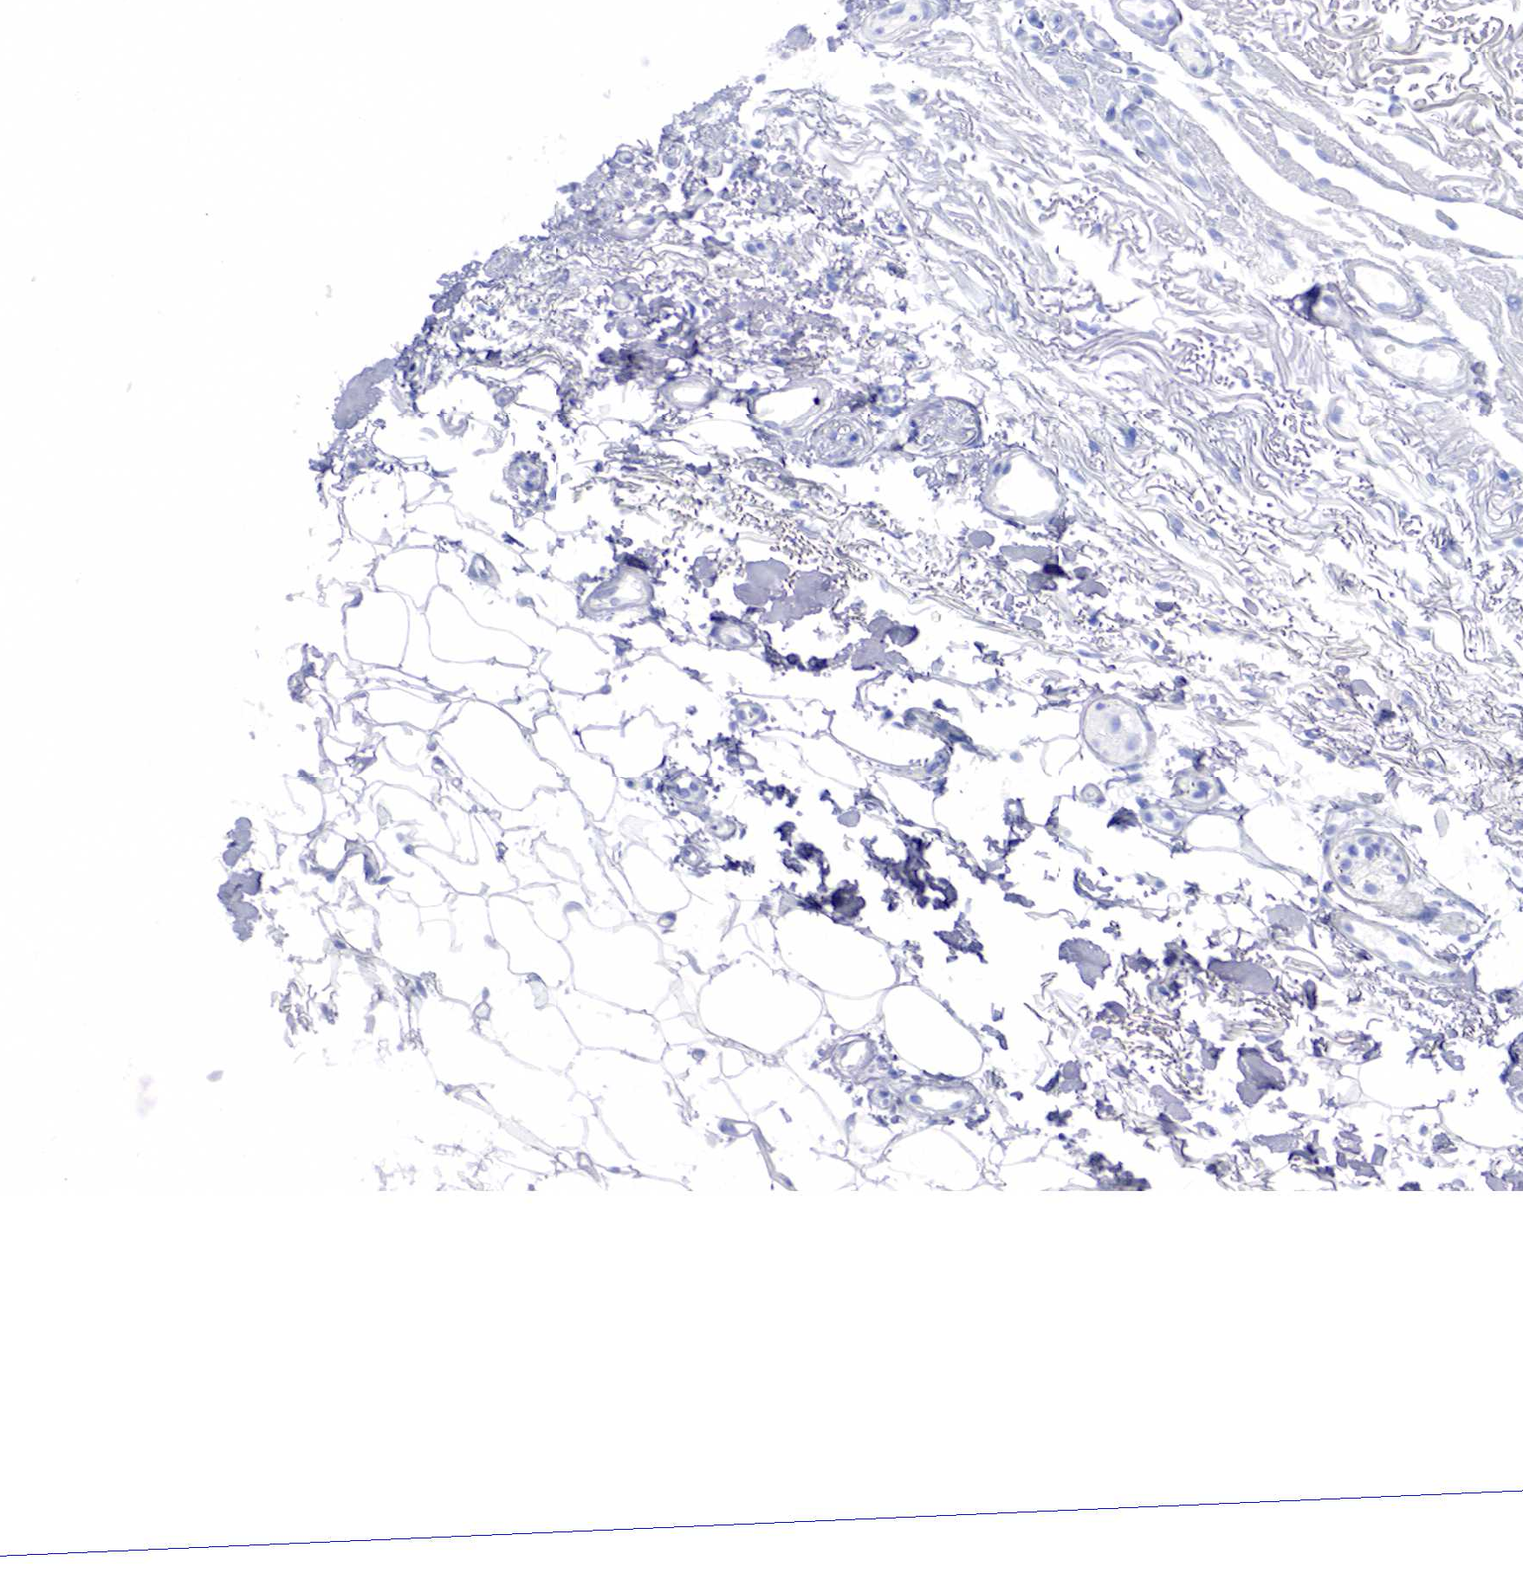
{"staining": {"intensity": "negative", "quantity": "none", "location": "none"}, "tissue": "skin", "cell_type": "Fibroblasts", "image_type": "normal", "snomed": [{"axis": "morphology", "description": "Normal tissue, NOS"}, {"axis": "topography", "description": "Skin"}], "caption": "High power microscopy histopathology image of an IHC histopathology image of benign skin, revealing no significant staining in fibroblasts. (IHC, brightfield microscopy, high magnification).", "gene": "CD79A", "patient": {"sex": "female", "age": 90}}